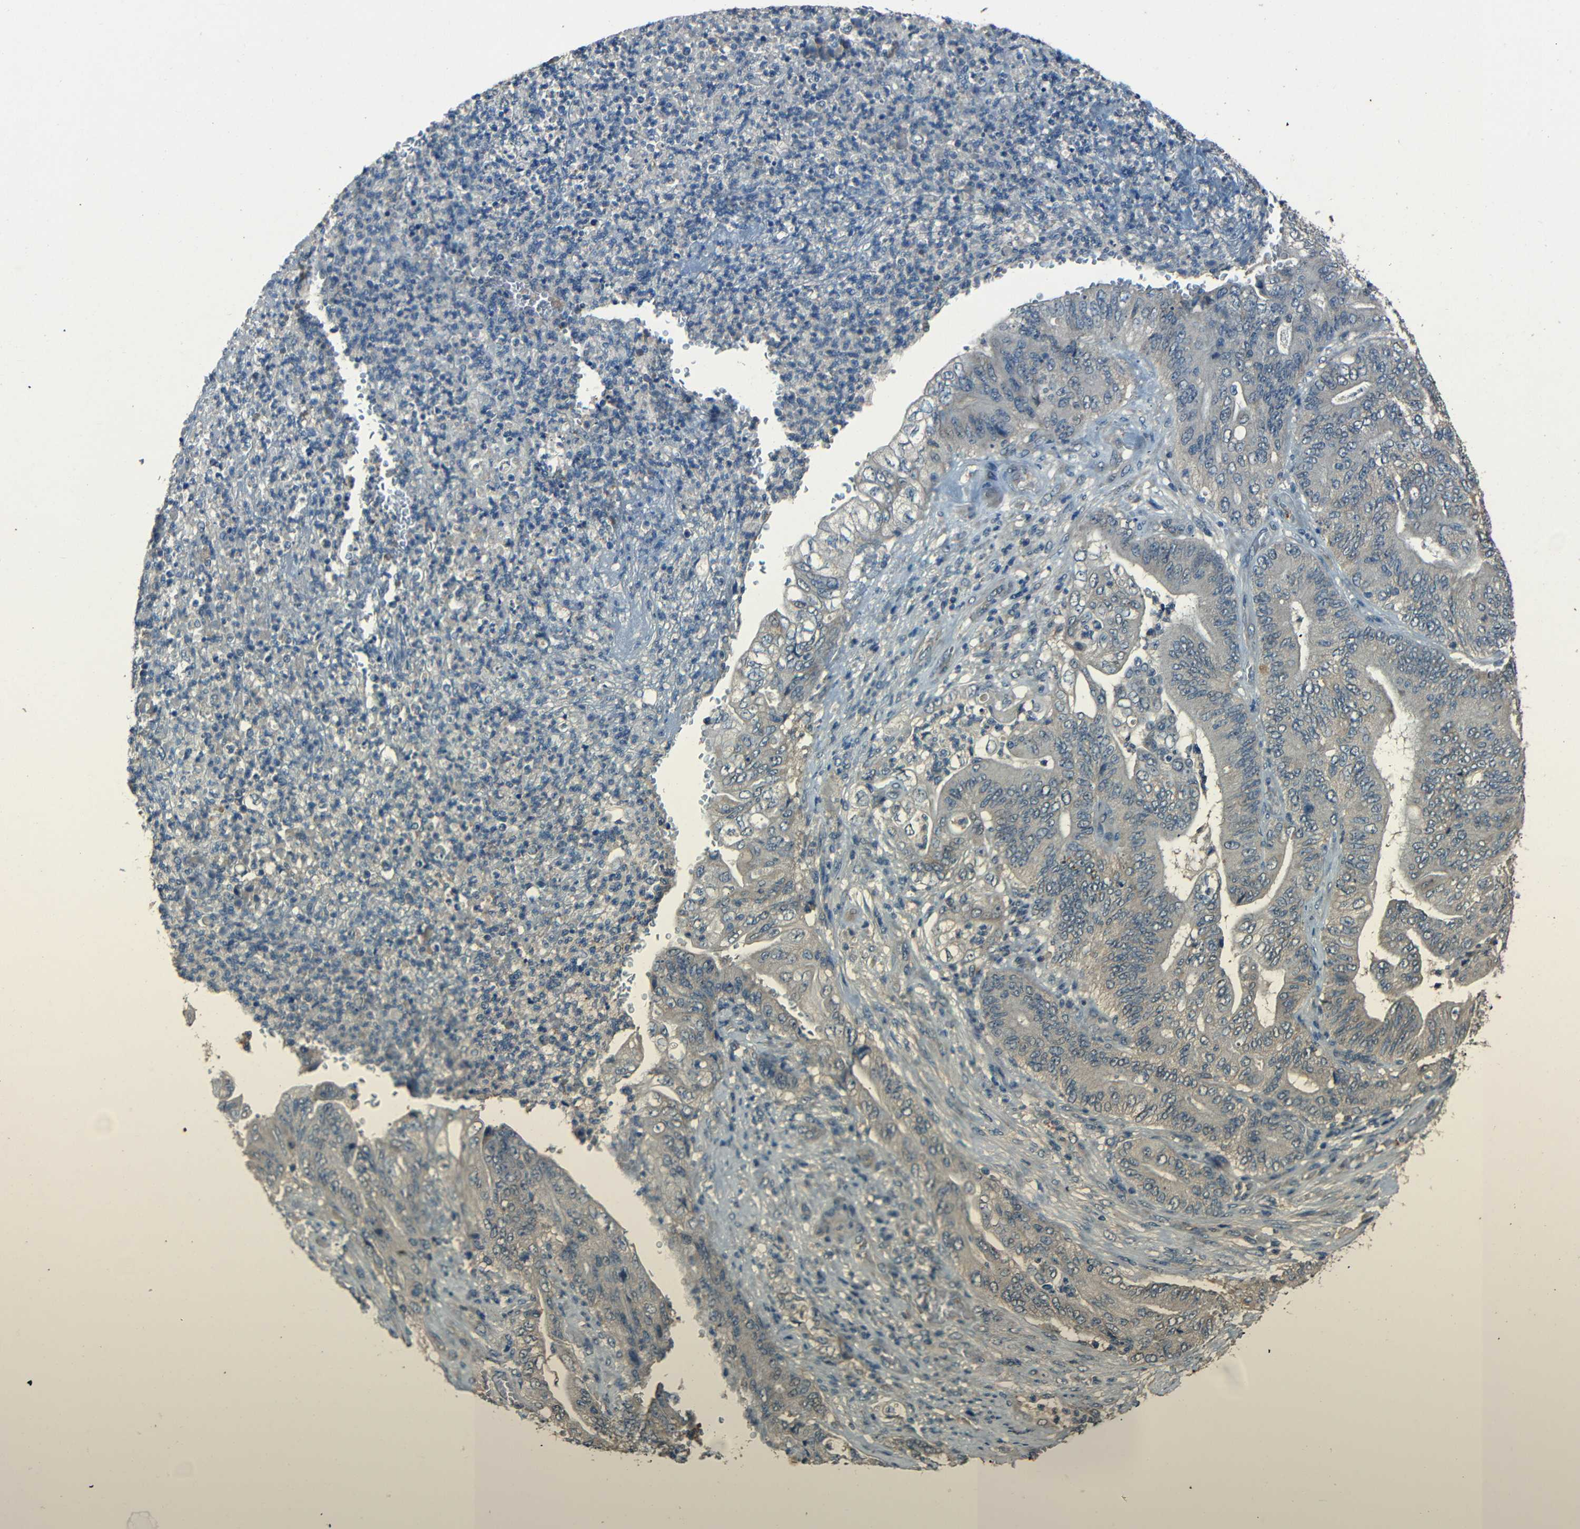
{"staining": {"intensity": "negative", "quantity": "none", "location": "none"}, "tissue": "stomach cancer", "cell_type": "Tumor cells", "image_type": "cancer", "snomed": [{"axis": "morphology", "description": "Adenocarcinoma, NOS"}, {"axis": "topography", "description": "Stomach"}], "caption": "Tumor cells show no significant positivity in stomach cancer.", "gene": "SLA", "patient": {"sex": "female", "age": 73}}